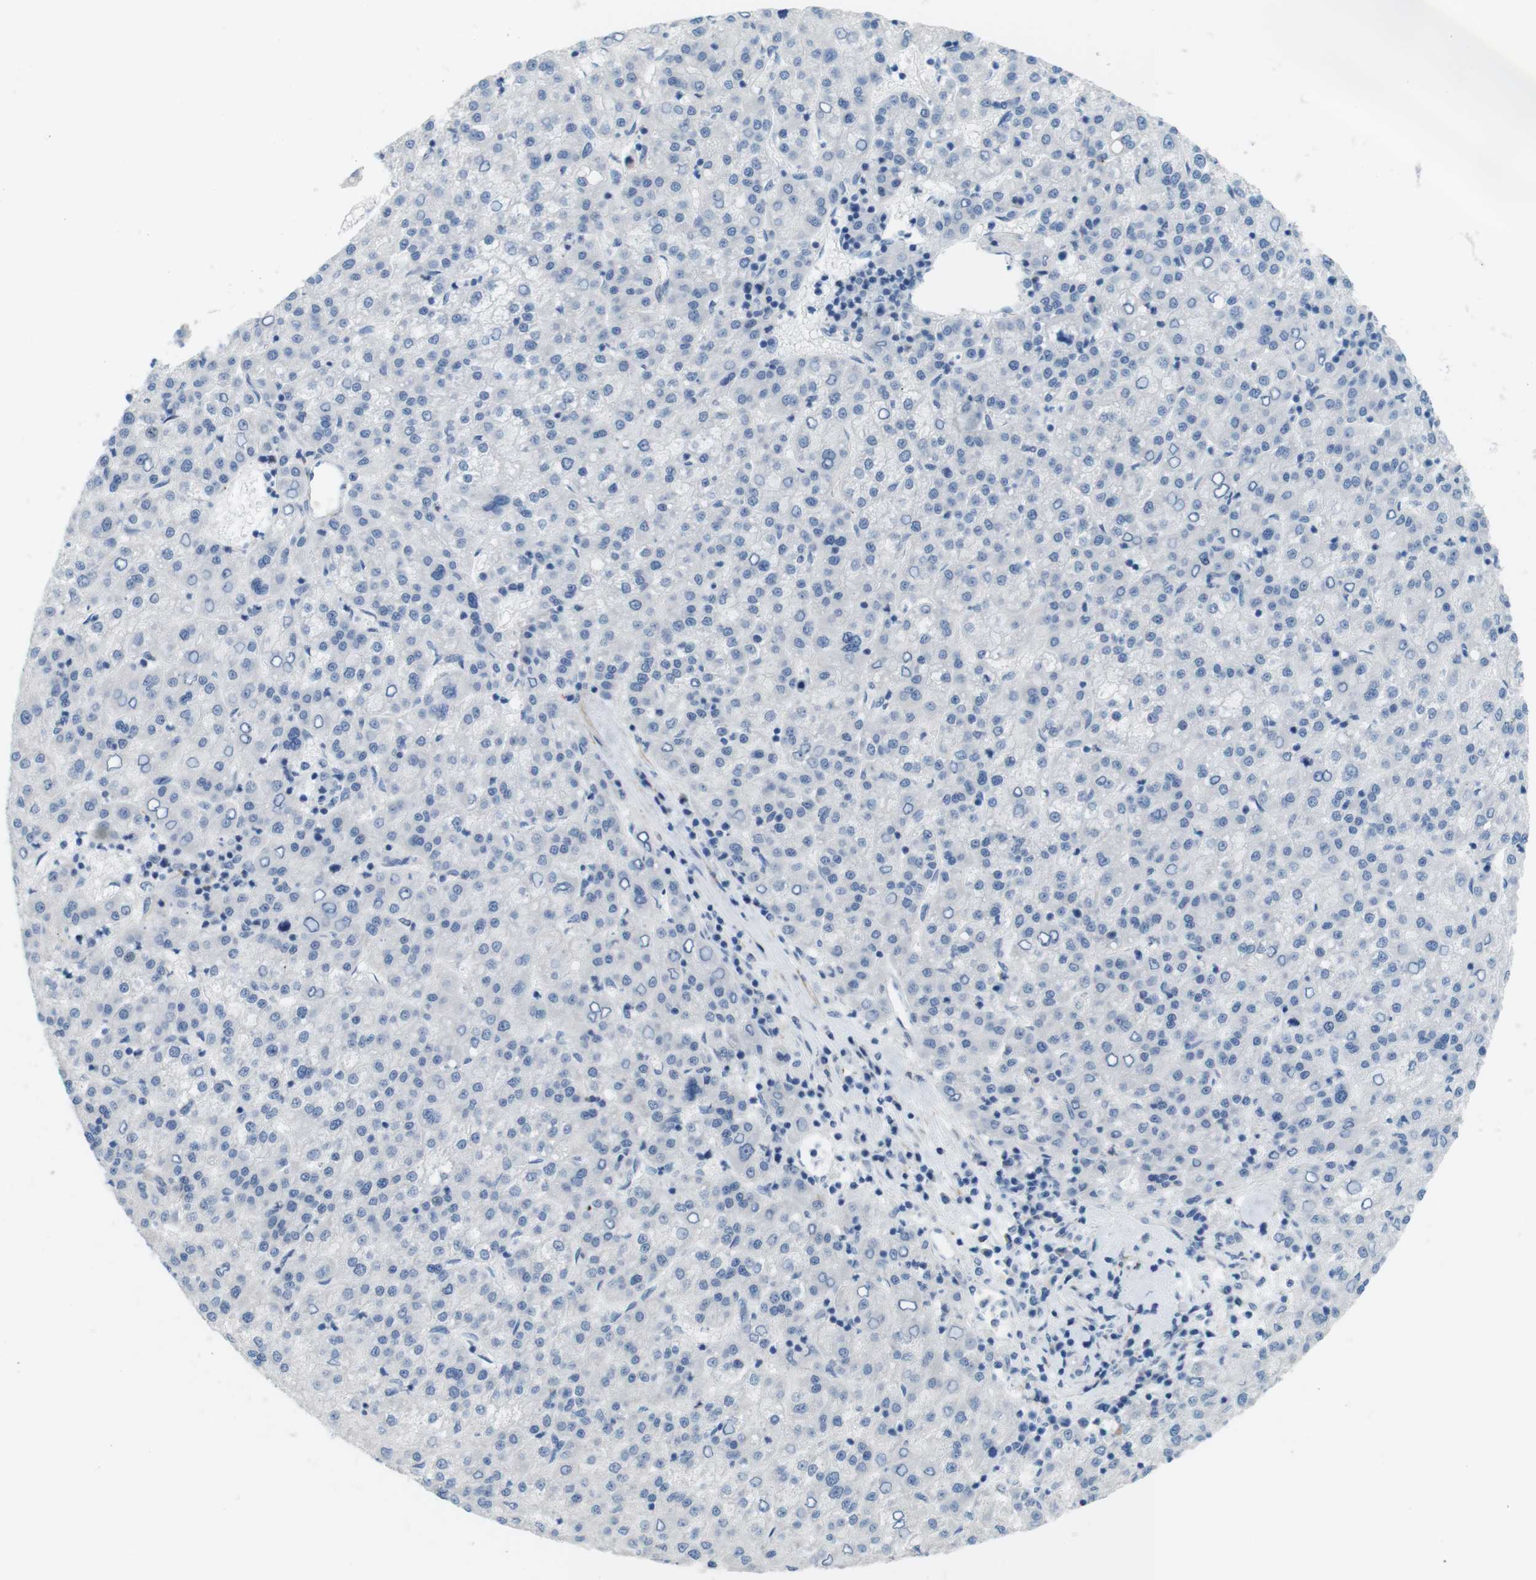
{"staining": {"intensity": "negative", "quantity": "none", "location": "none"}, "tissue": "liver cancer", "cell_type": "Tumor cells", "image_type": "cancer", "snomed": [{"axis": "morphology", "description": "Carcinoma, Hepatocellular, NOS"}, {"axis": "topography", "description": "Liver"}], "caption": "Liver cancer was stained to show a protein in brown. There is no significant positivity in tumor cells.", "gene": "MYH9", "patient": {"sex": "female", "age": 58}}